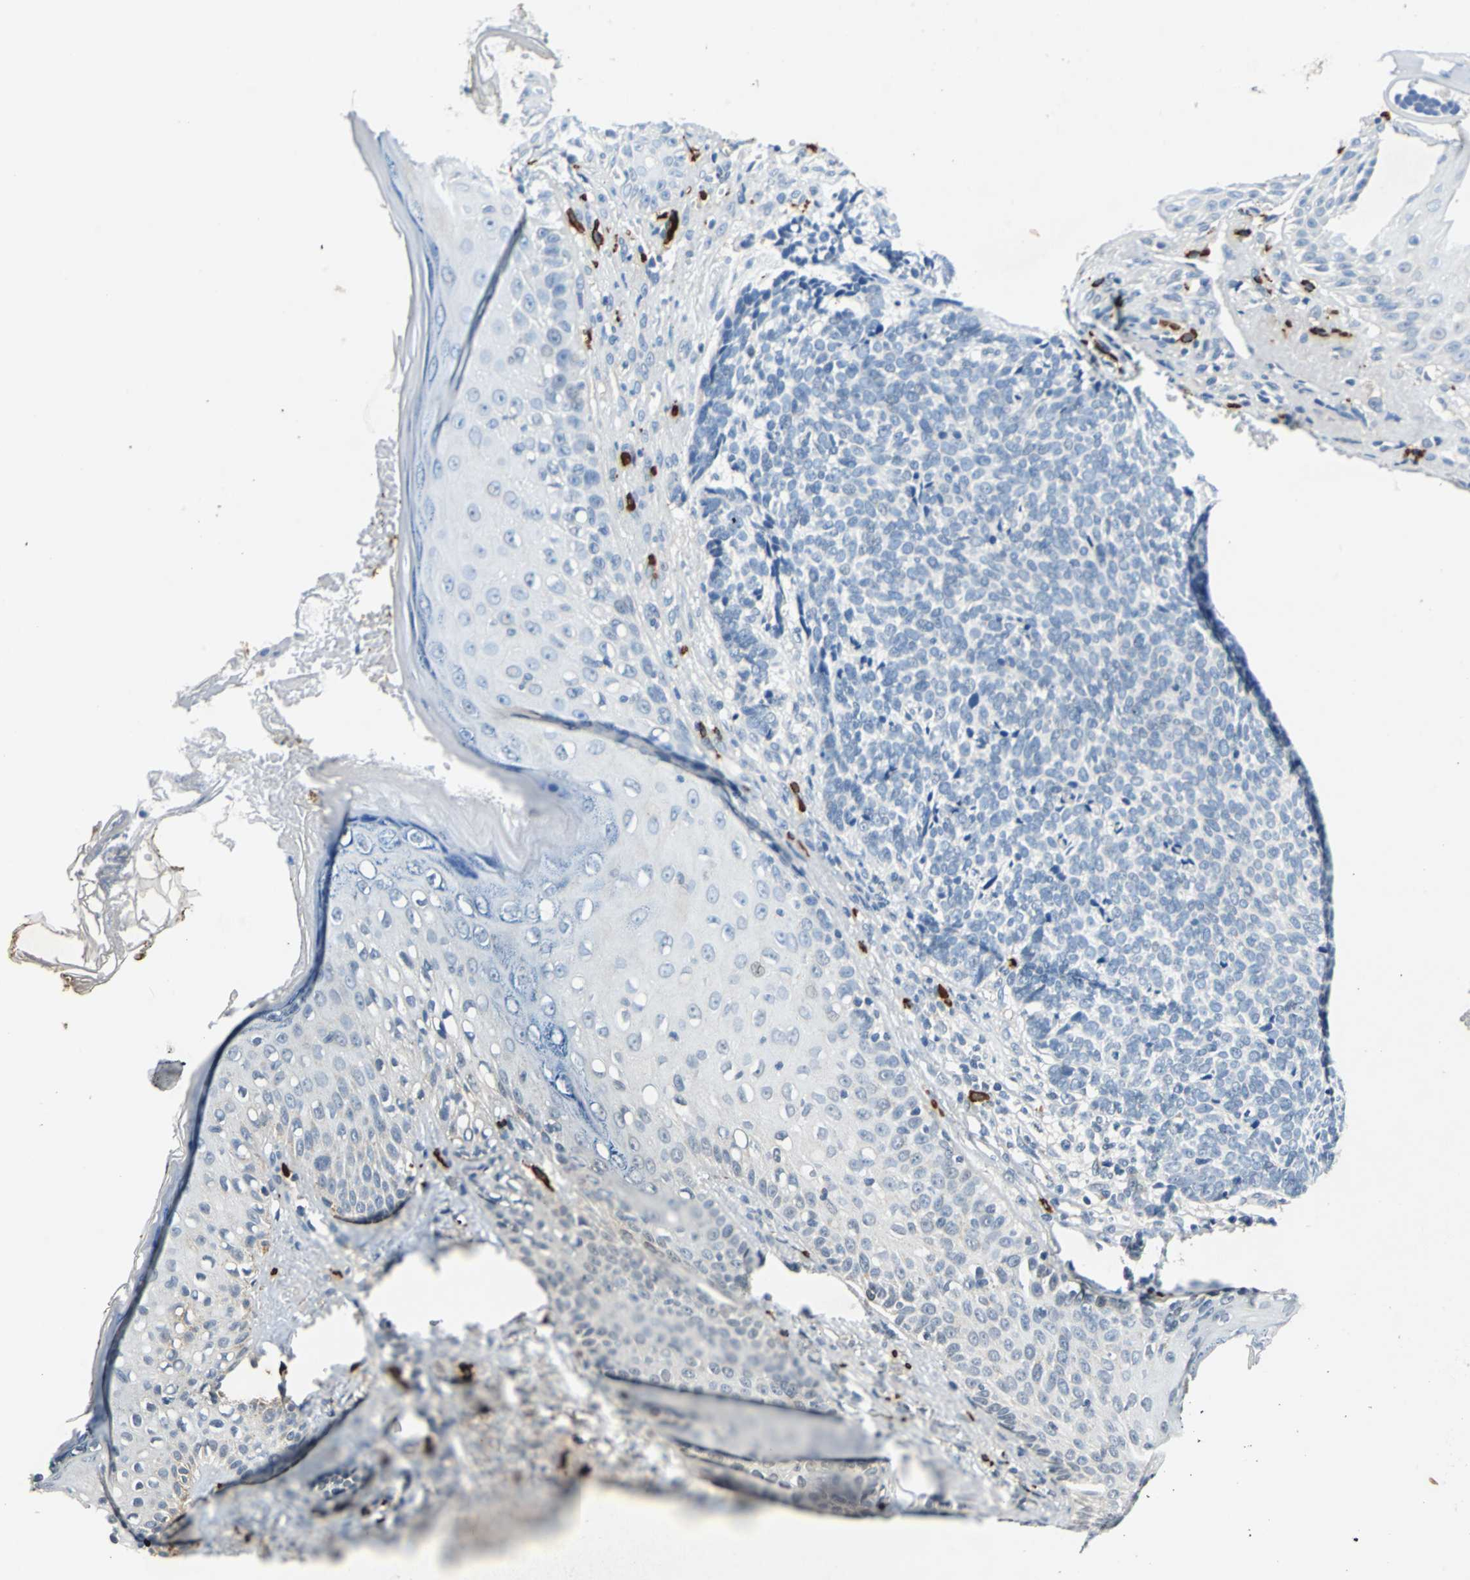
{"staining": {"intensity": "negative", "quantity": "none", "location": "none"}, "tissue": "skin cancer", "cell_type": "Tumor cells", "image_type": "cancer", "snomed": [{"axis": "morphology", "description": "Basal cell carcinoma"}, {"axis": "topography", "description": "Skin"}], "caption": "Tumor cells are negative for brown protein staining in basal cell carcinoma (skin). (Brightfield microscopy of DAB immunohistochemistry (IHC) at high magnification).", "gene": "SLC19A2", "patient": {"sex": "male", "age": 84}}